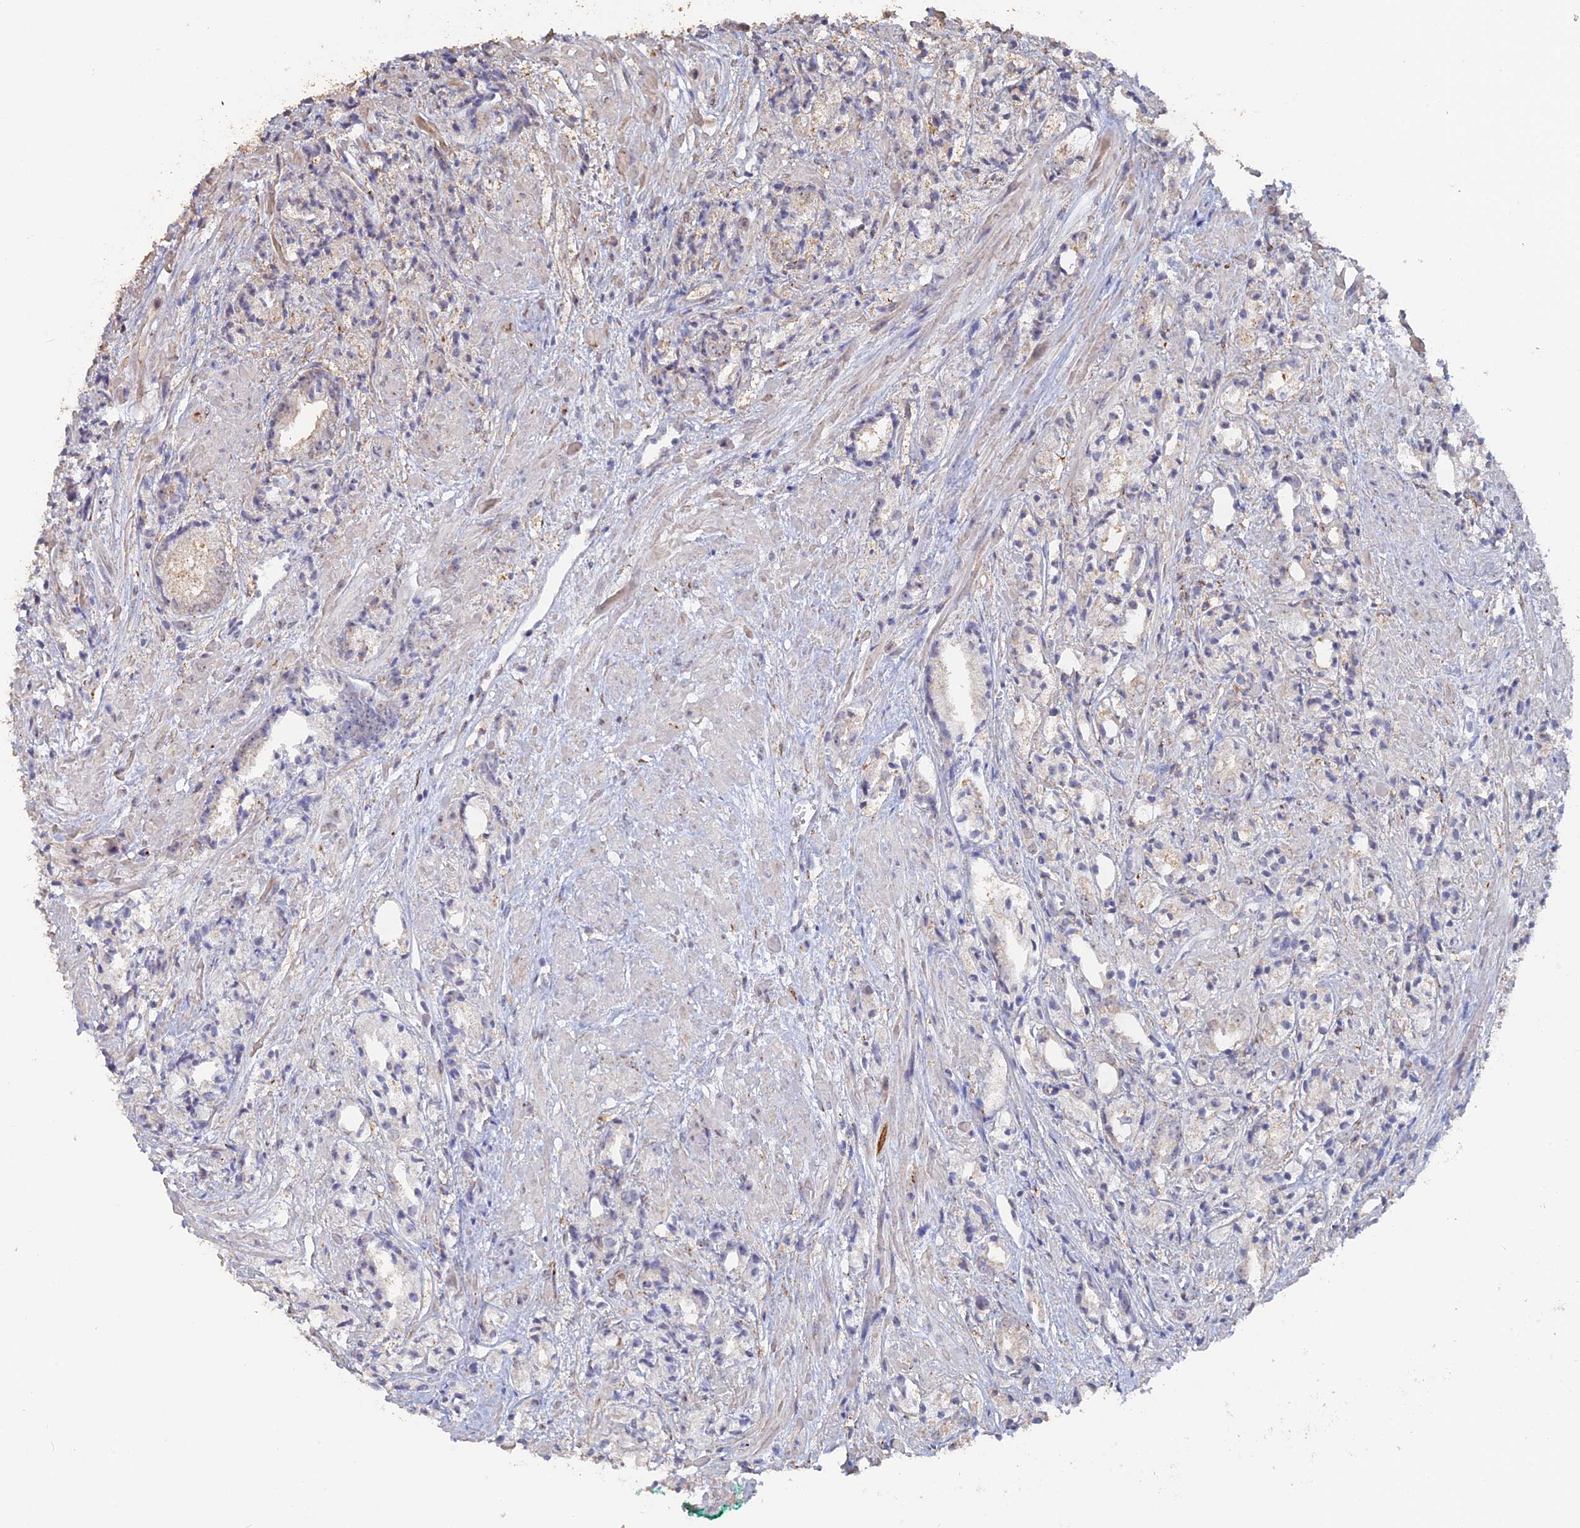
{"staining": {"intensity": "weak", "quantity": "25%-75%", "location": "cytoplasmic/membranous"}, "tissue": "prostate cancer", "cell_type": "Tumor cells", "image_type": "cancer", "snomed": [{"axis": "morphology", "description": "Adenocarcinoma, High grade"}, {"axis": "topography", "description": "Prostate"}], "caption": "The image exhibits staining of prostate cancer (high-grade adenocarcinoma), revealing weak cytoplasmic/membranous protein expression (brown color) within tumor cells.", "gene": "SEMG2", "patient": {"sex": "male", "age": 50}}